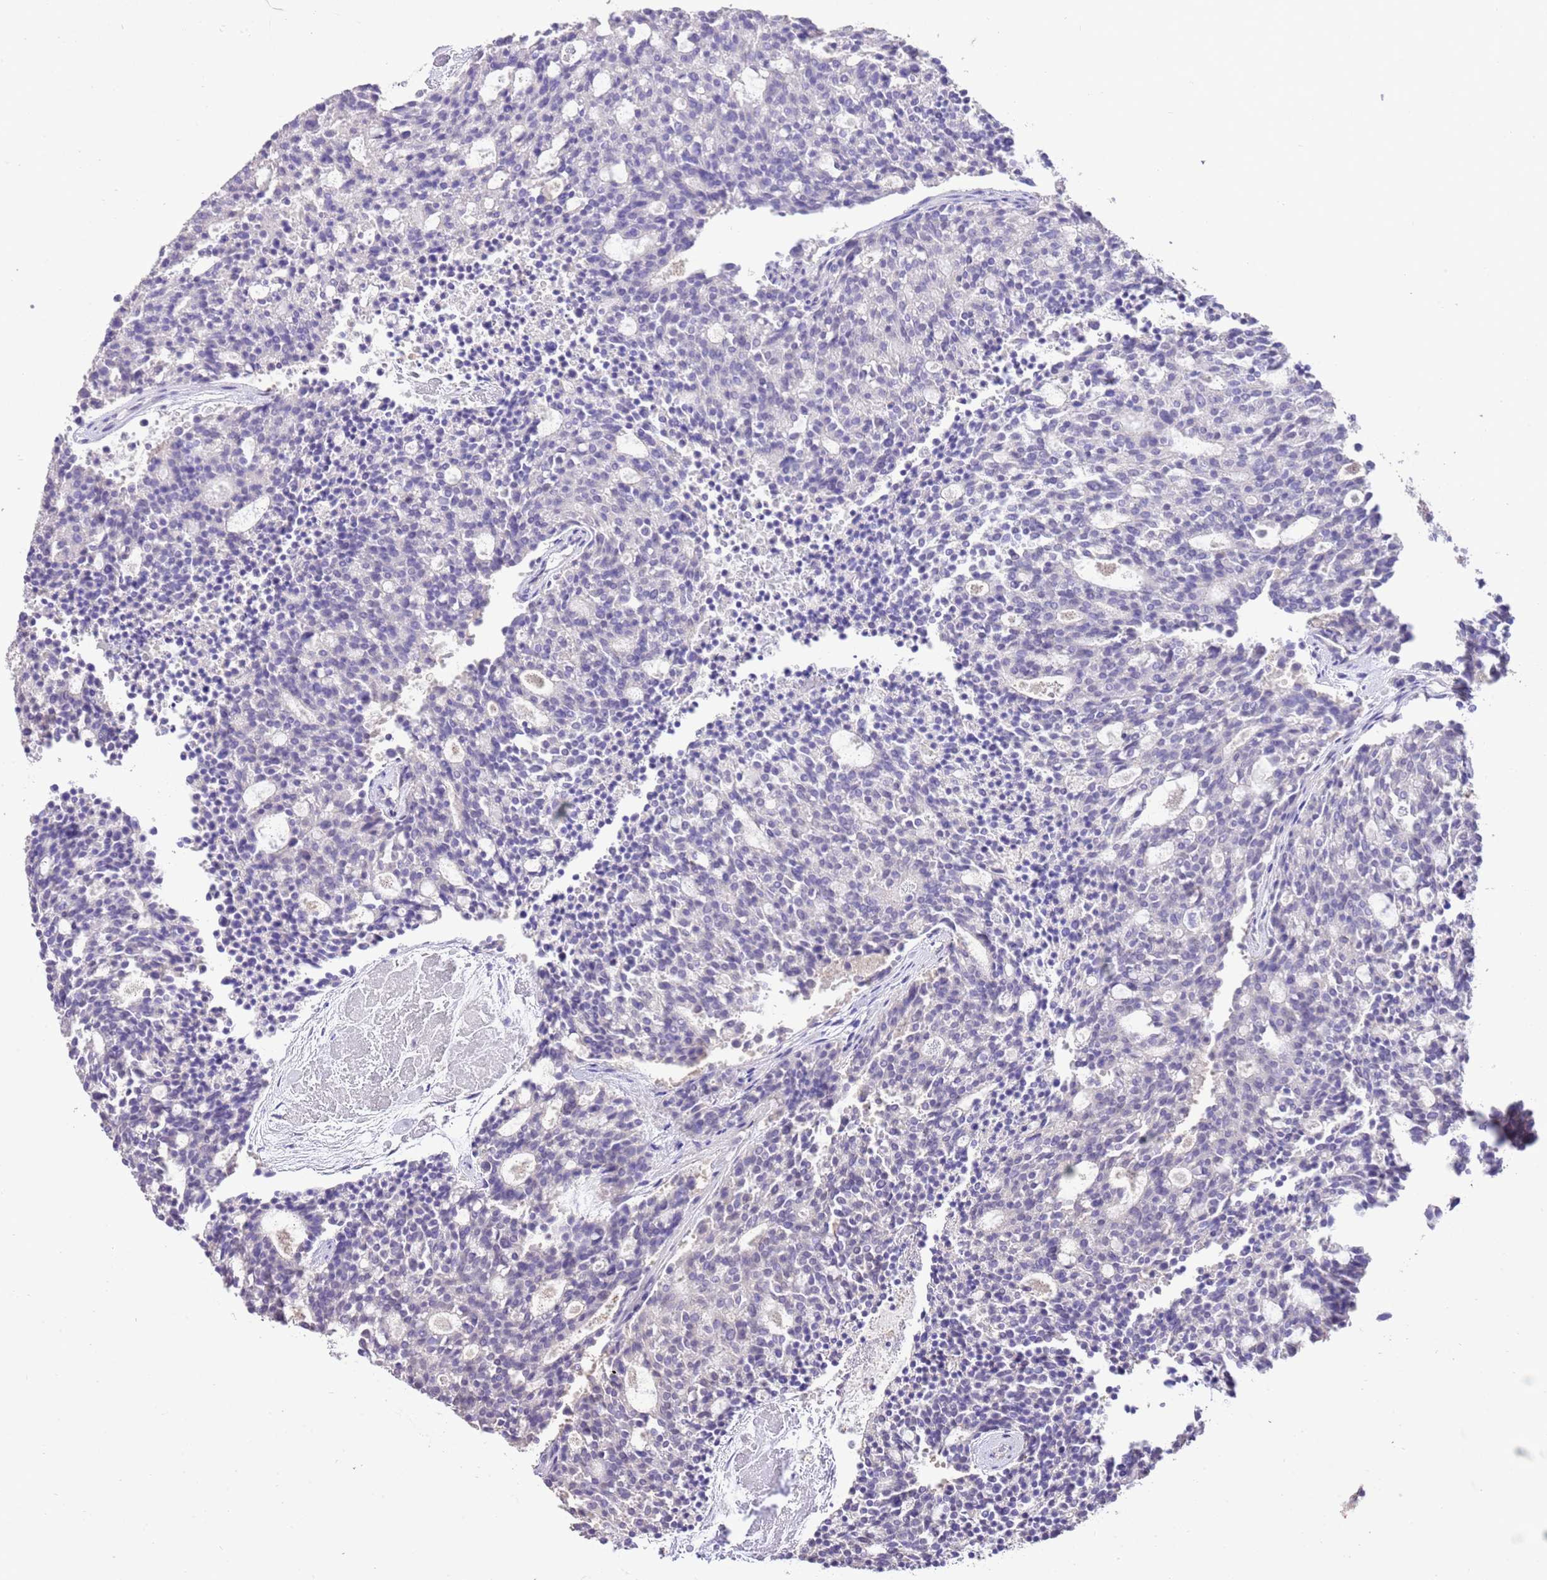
{"staining": {"intensity": "negative", "quantity": "none", "location": "none"}, "tissue": "carcinoid", "cell_type": "Tumor cells", "image_type": "cancer", "snomed": [{"axis": "morphology", "description": "Carcinoid, malignant, NOS"}, {"axis": "topography", "description": "Pancreas"}], "caption": "IHC image of human carcinoid (malignant) stained for a protein (brown), which displays no staining in tumor cells. (DAB IHC, high magnification).", "gene": "IZUMO4", "patient": {"sex": "female", "age": 54}}